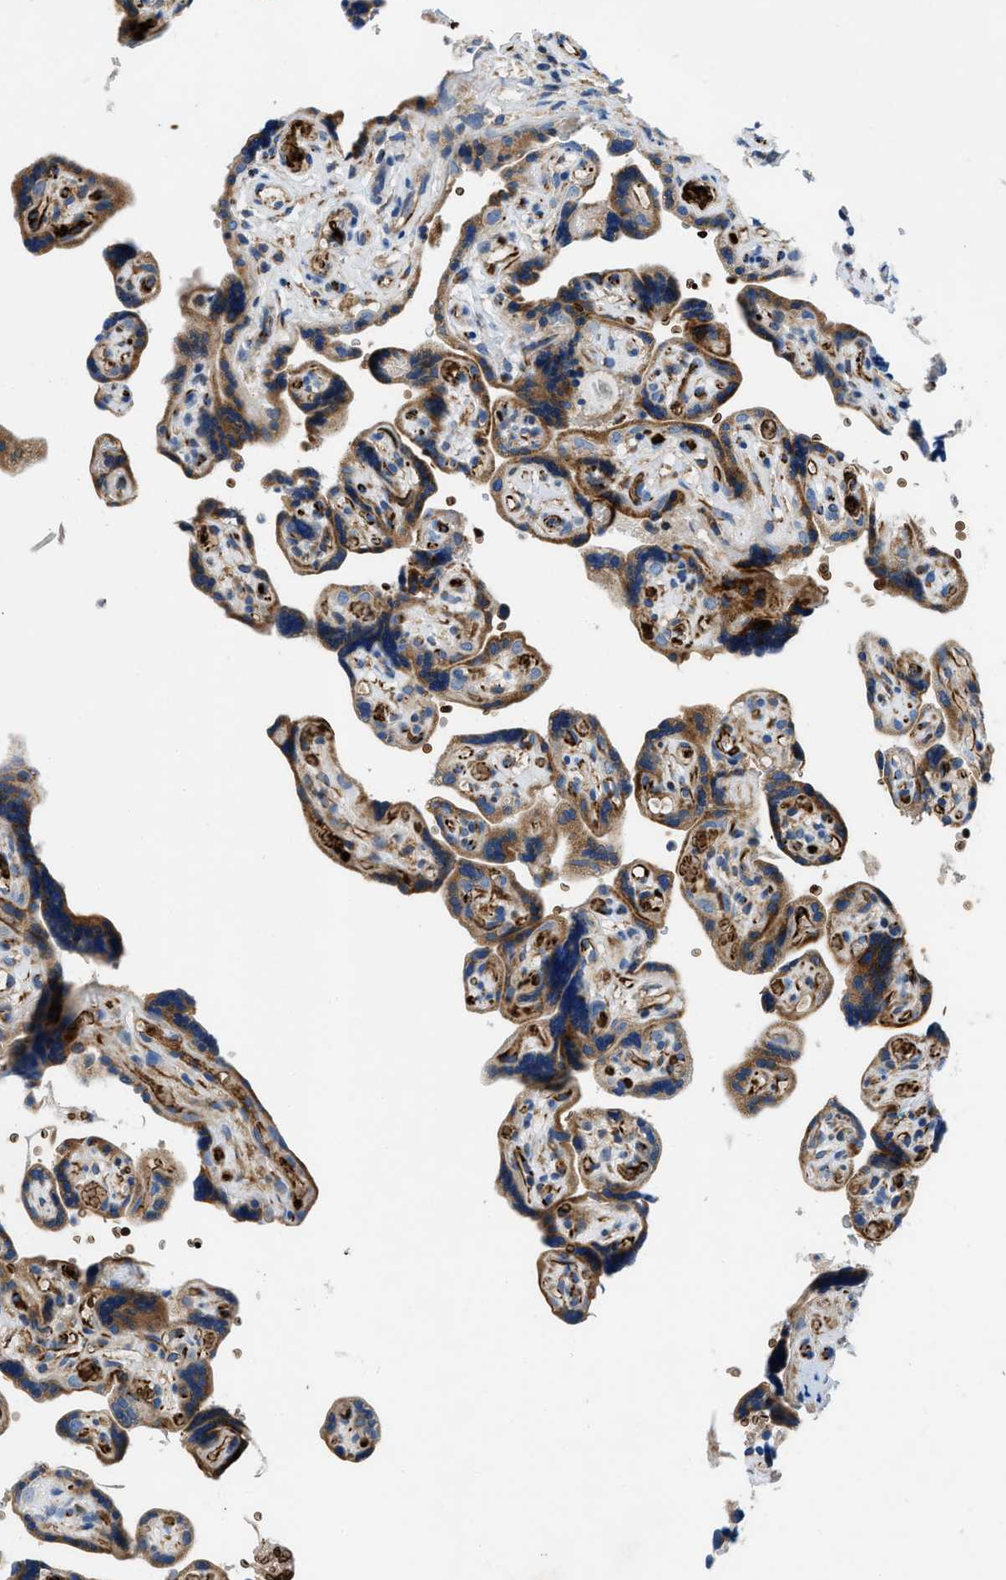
{"staining": {"intensity": "strong", "quantity": ">75%", "location": "cytoplasmic/membranous"}, "tissue": "placenta", "cell_type": "Decidual cells", "image_type": "normal", "snomed": [{"axis": "morphology", "description": "Normal tissue, NOS"}, {"axis": "topography", "description": "Placenta"}], "caption": "Placenta stained with DAB (3,3'-diaminobenzidine) immunohistochemistry (IHC) reveals high levels of strong cytoplasmic/membranous expression in approximately >75% of decidual cells. Ihc stains the protein of interest in brown and the nuclei are stained blue.", "gene": "ZNF831", "patient": {"sex": "female", "age": 30}}